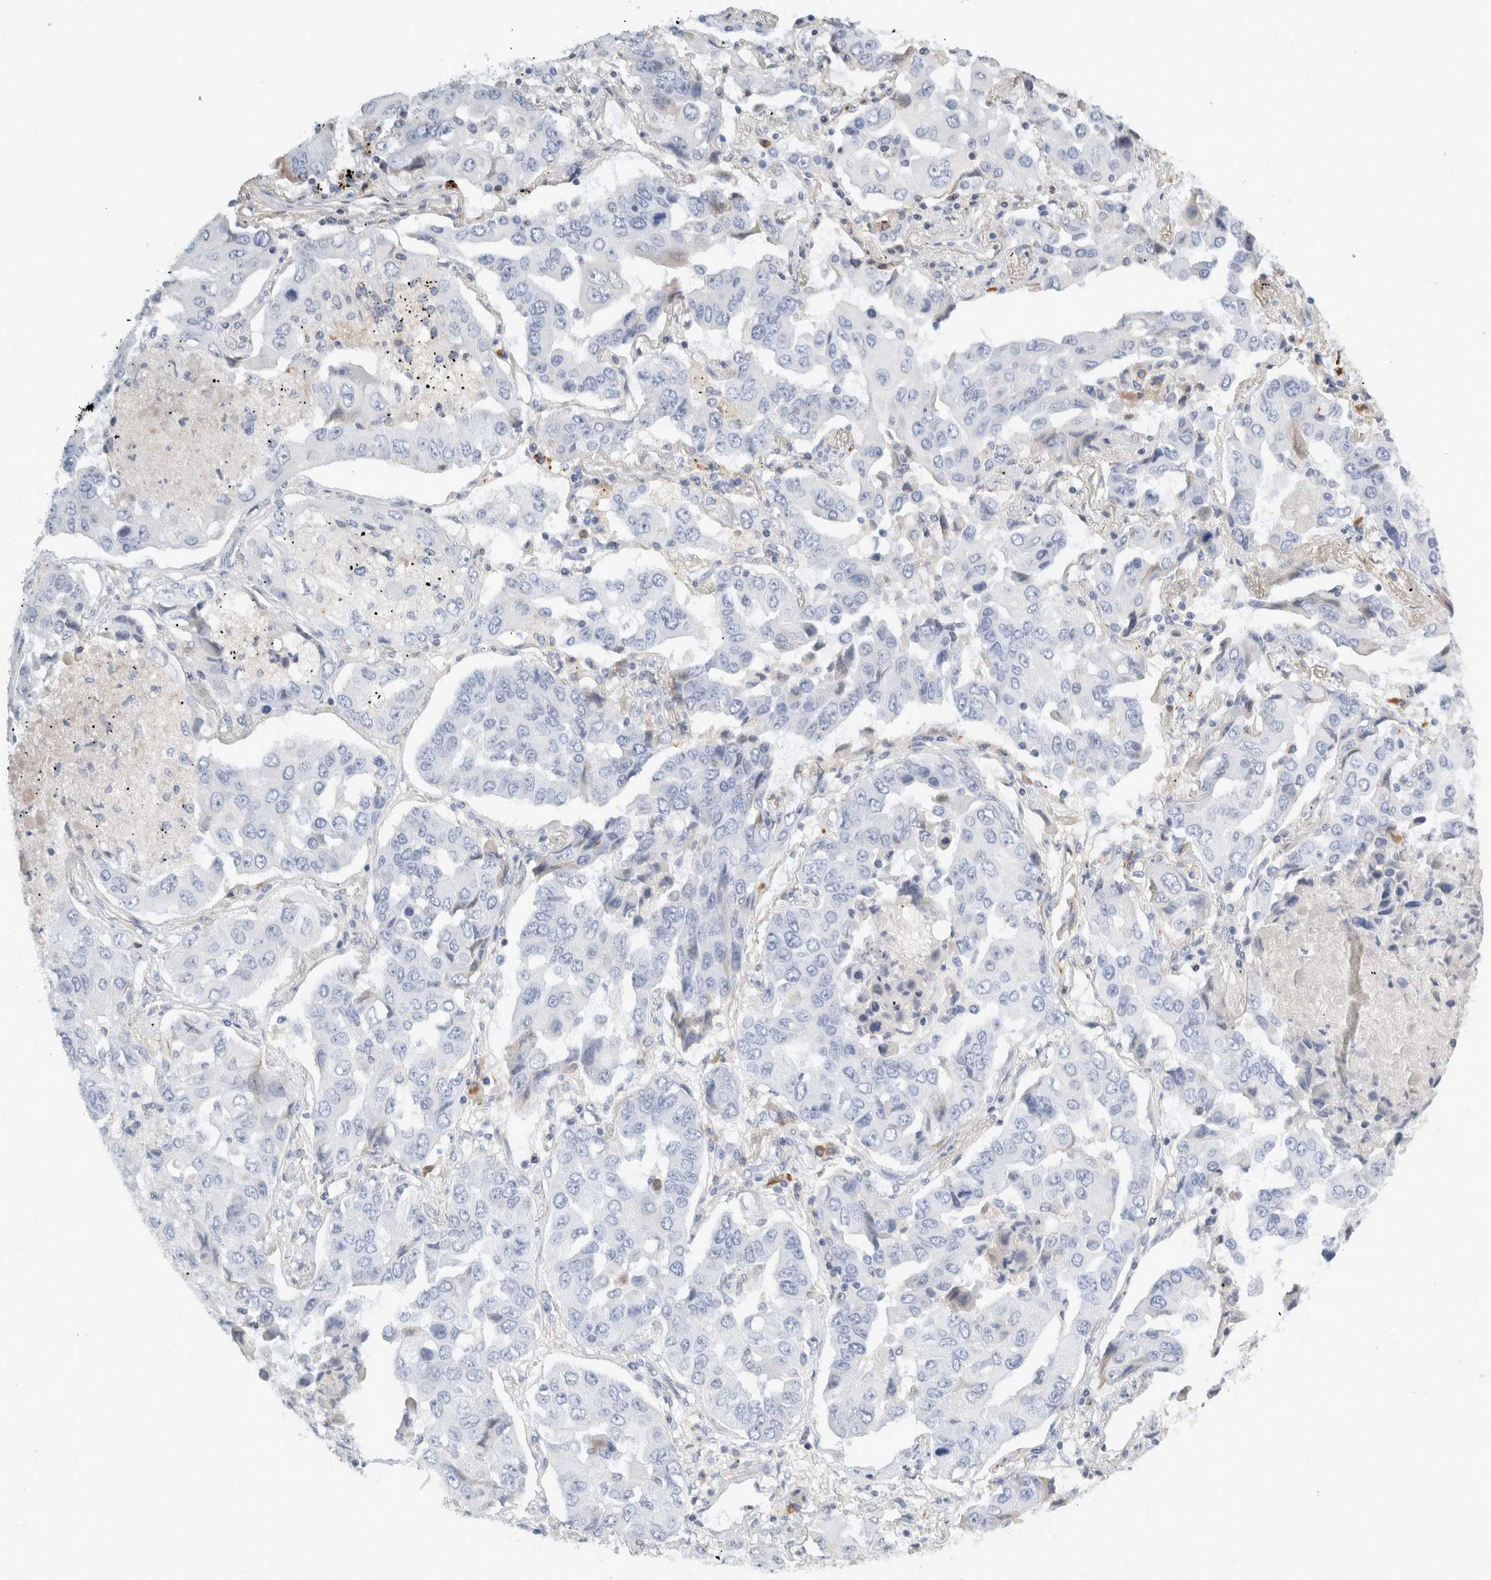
{"staining": {"intensity": "negative", "quantity": "none", "location": "none"}, "tissue": "lung cancer", "cell_type": "Tumor cells", "image_type": "cancer", "snomed": [{"axis": "morphology", "description": "Adenocarcinoma, NOS"}, {"axis": "topography", "description": "Lung"}], "caption": "Immunohistochemistry of human lung cancer shows no expression in tumor cells.", "gene": "FGL2", "patient": {"sex": "female", "age": 65}}